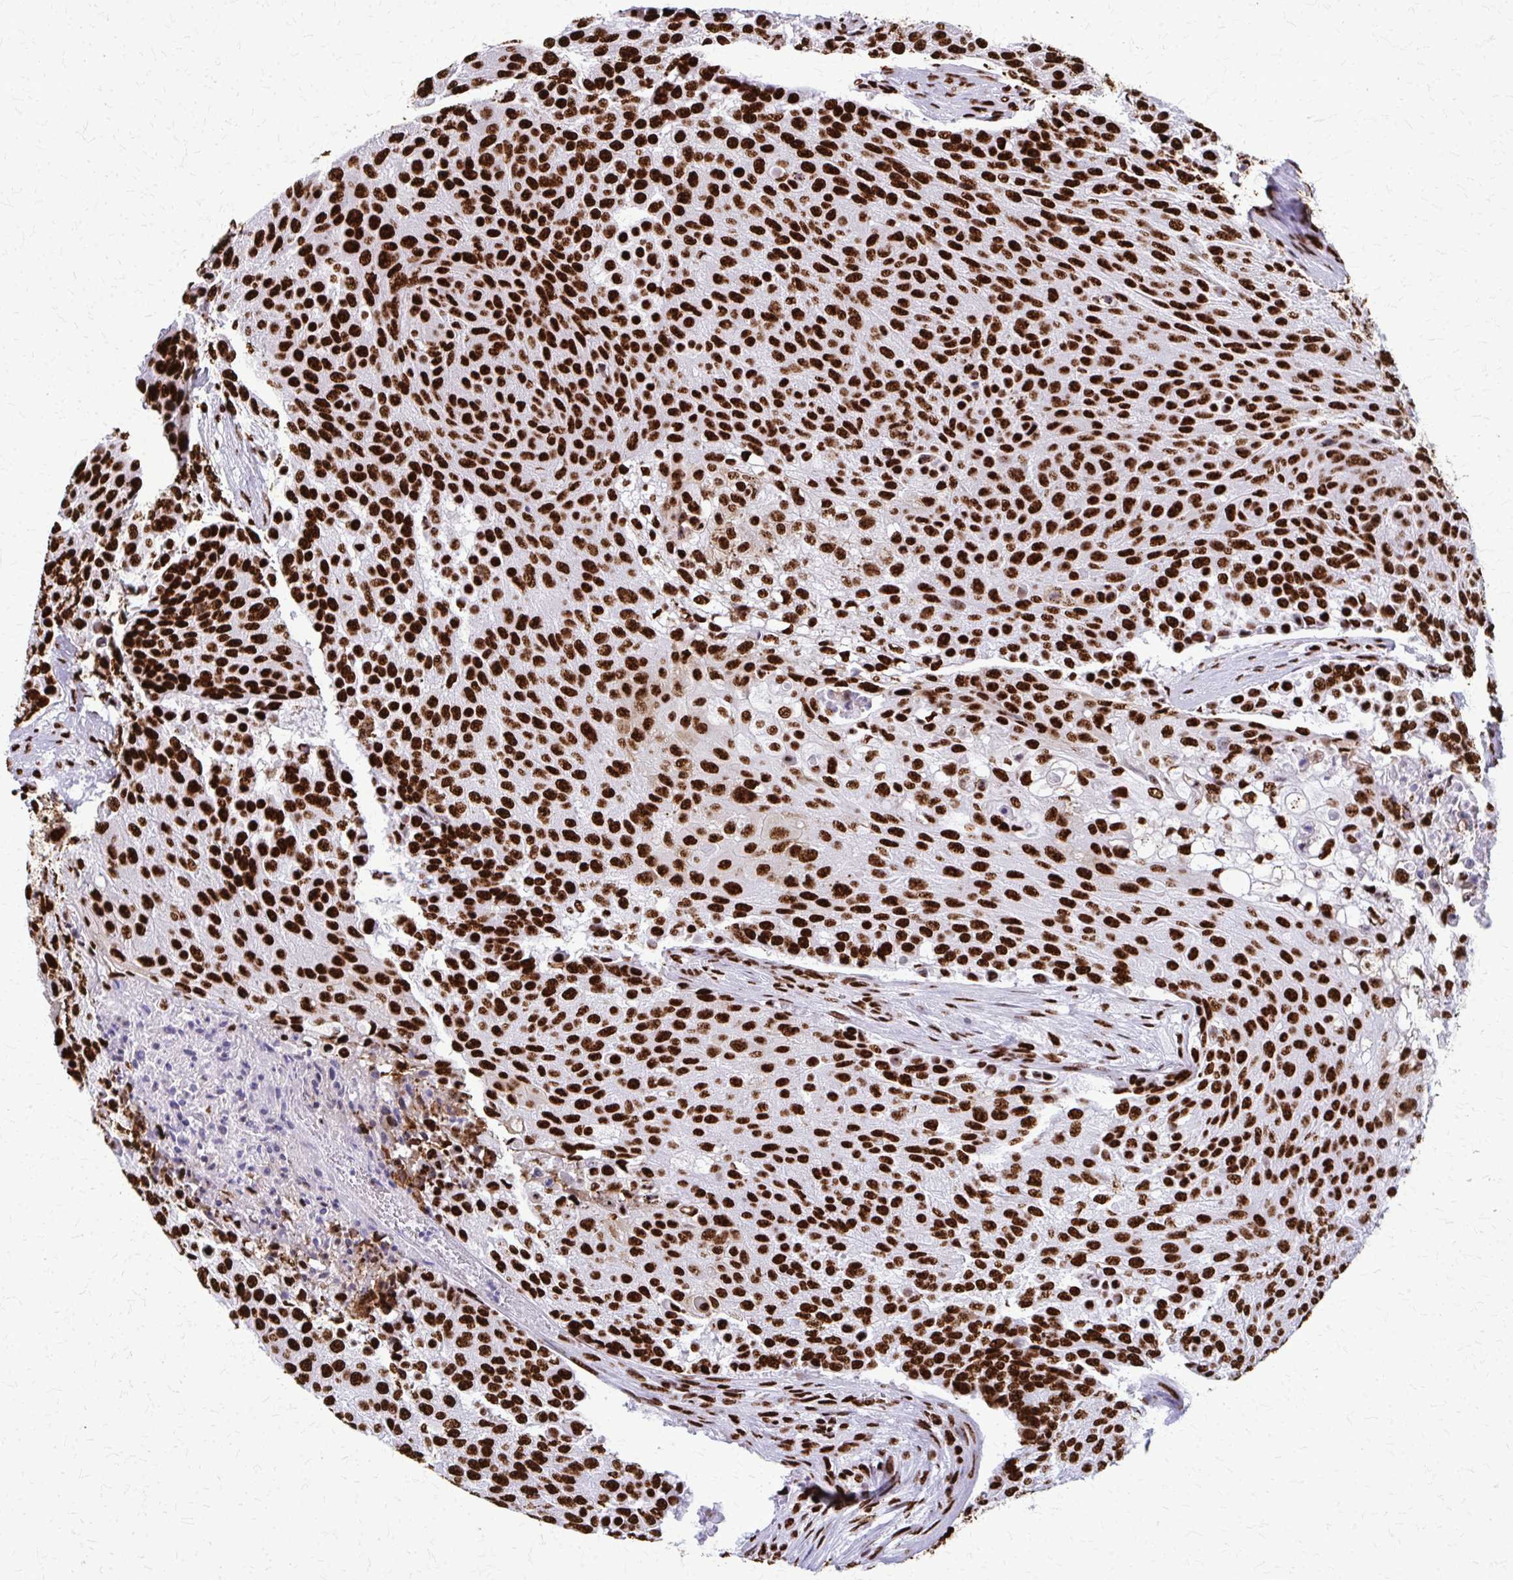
{"staining": {"intensity": "strong", "quantity": ">75%", "location": "nuclear"}, "tissue": "urothelial cancer", "cell_type": "Tumor cells", "image_type": "cancer", "snomed": [{"axis": "morphology", "description": "Urothelial carcinoma, High grade"}, {"axis": "topography", "description": "Urinary bladder"}], "caption": "A brown stain highlights strong nuclear expression of a protein in high-grade urothelial carcinoma tumor cells.", "gene": "SFPQ", "patient": {"sex": "female", "age": 63}}